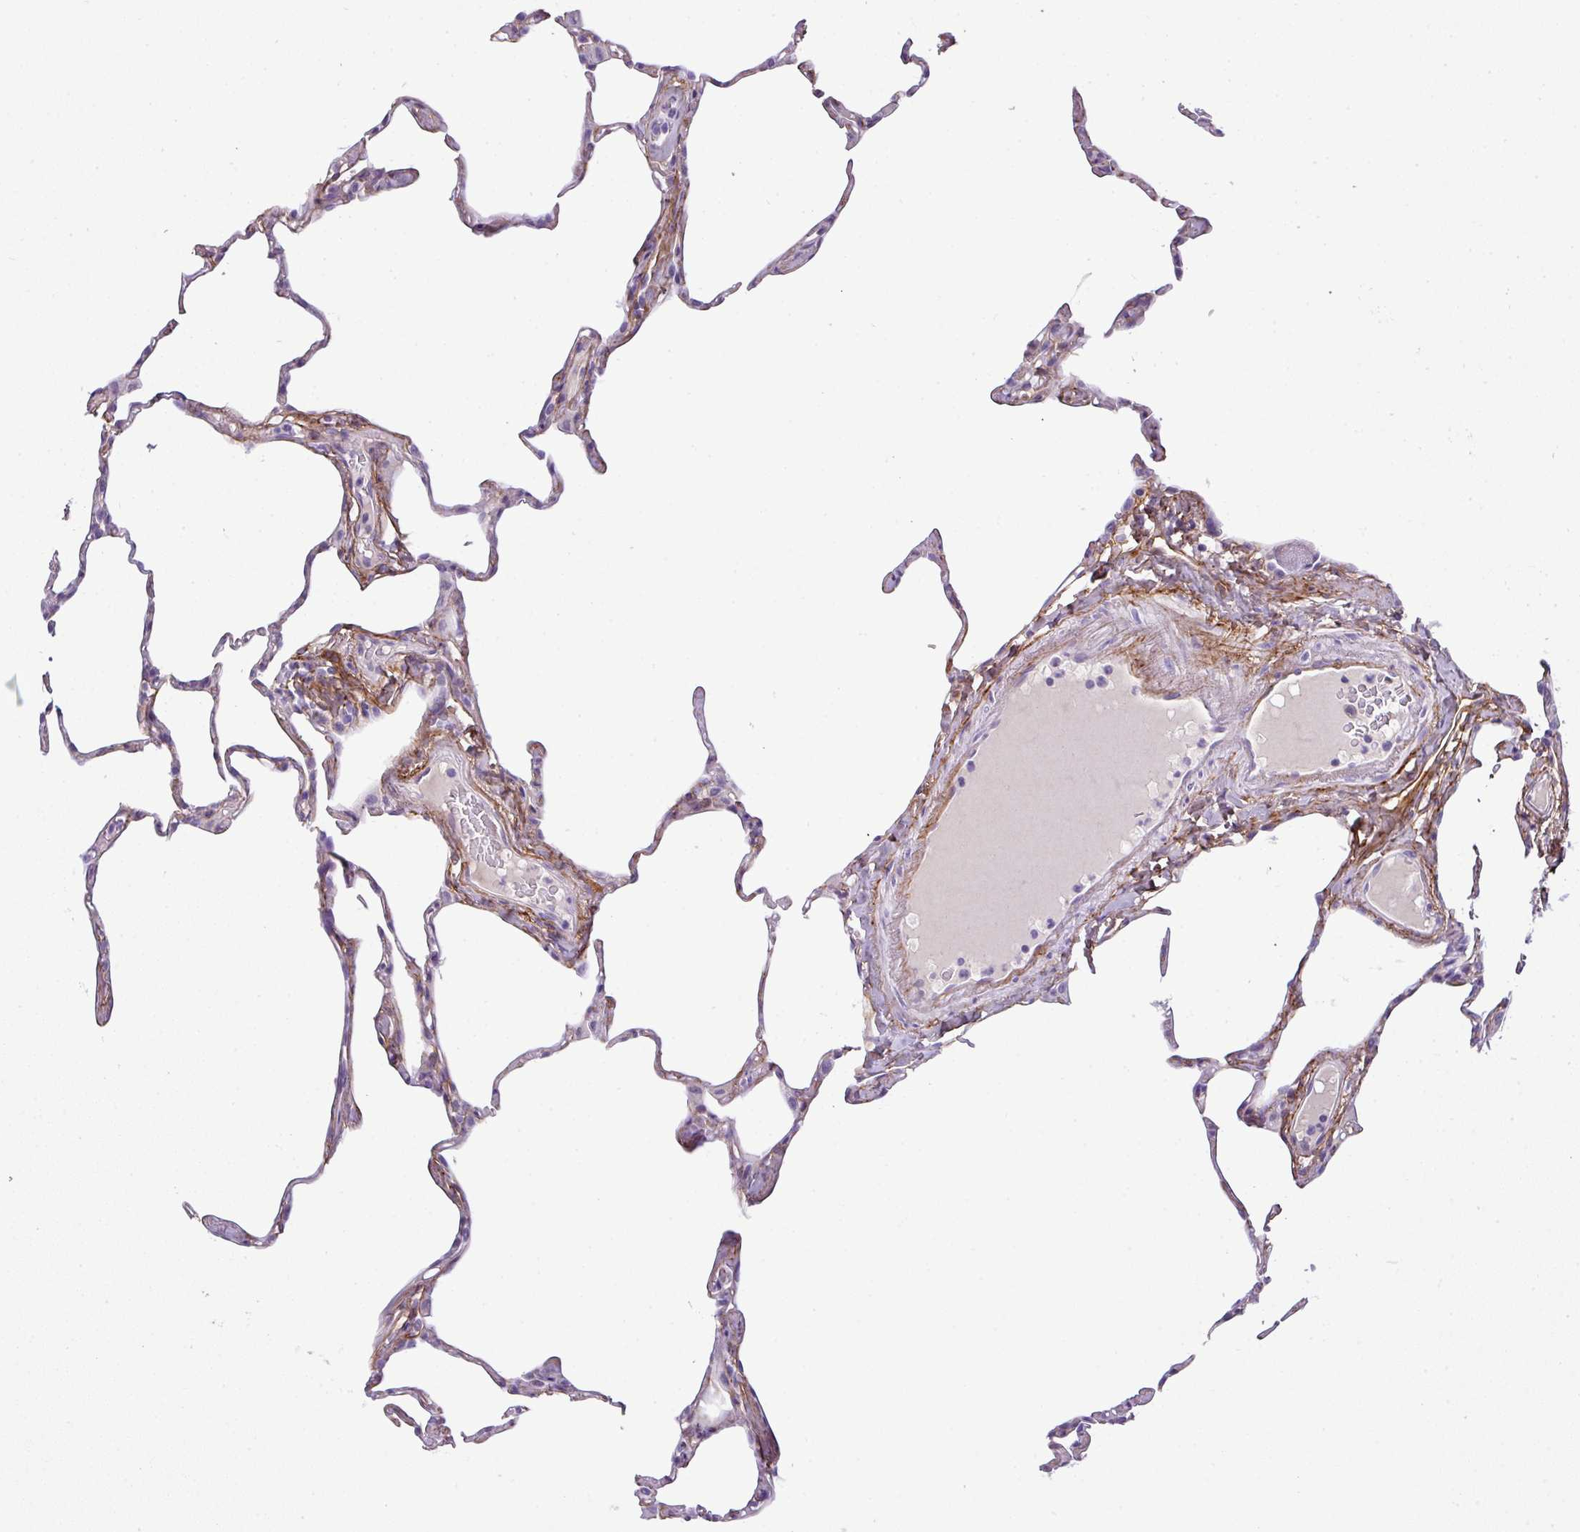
{"staining": {"intensity": "moderate", "quantity": "<25%", "location": "cytoplasmic/membranous"}, "tissue": "lung", "cell_type": "Alveolar cells", "image_type": "normal", "snomed": [{"axis": "morphology", "description": "Normal tissue, NOS"}, {"axis": "topography", "description": "Lung"}], "caption": "Immunohistochemistry histopathology image of benign lung: lung stained using immunohistochemistry (IHC) displays low levels of moderate protein expression localized specifically in the cytoplasmic/membranous of alveolar cells, appearing as a cytoplasmic/membranous brown color.", "gene": "PARD6G", "patient": {"sex": "male", "age": 65}}